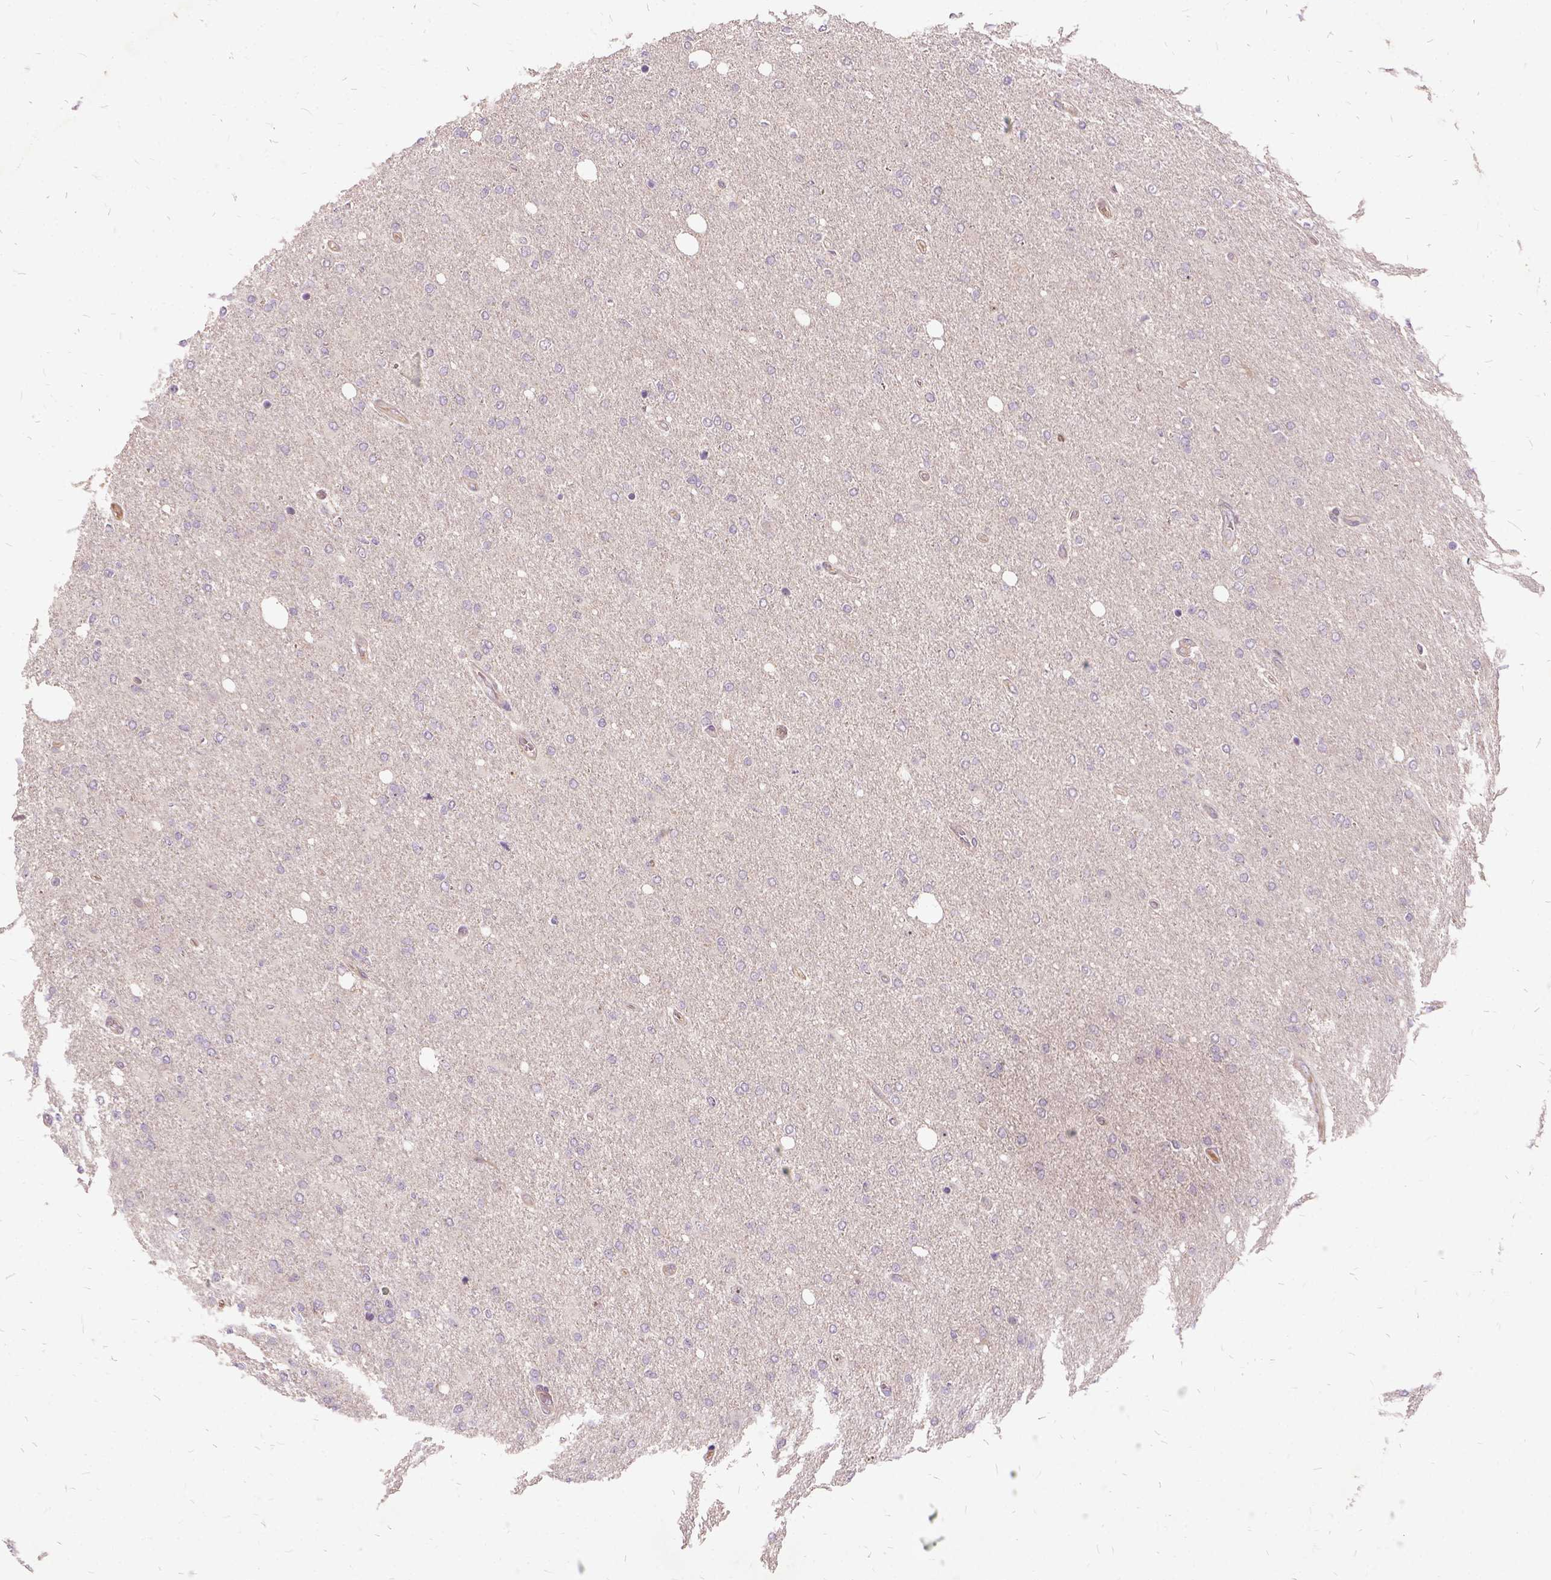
{"staining": {"intensity": "negative", "quantity": "none", "location": "none"}, "tissue": "glioma", "cell_type": "Tumor cells", "image_type": "cancer", "snomed": [{"axis": "morphology", "description": "Glioma, malignant, High grade"}, {"axis": "topography", "description": "Cerebral cortex"}], "caption": "IHC of high-grade glioma (malignant) demonstrates no staining in tumor cells.", "gene": "ILRUN", "patient": {"sex": "male", "age": 70}}